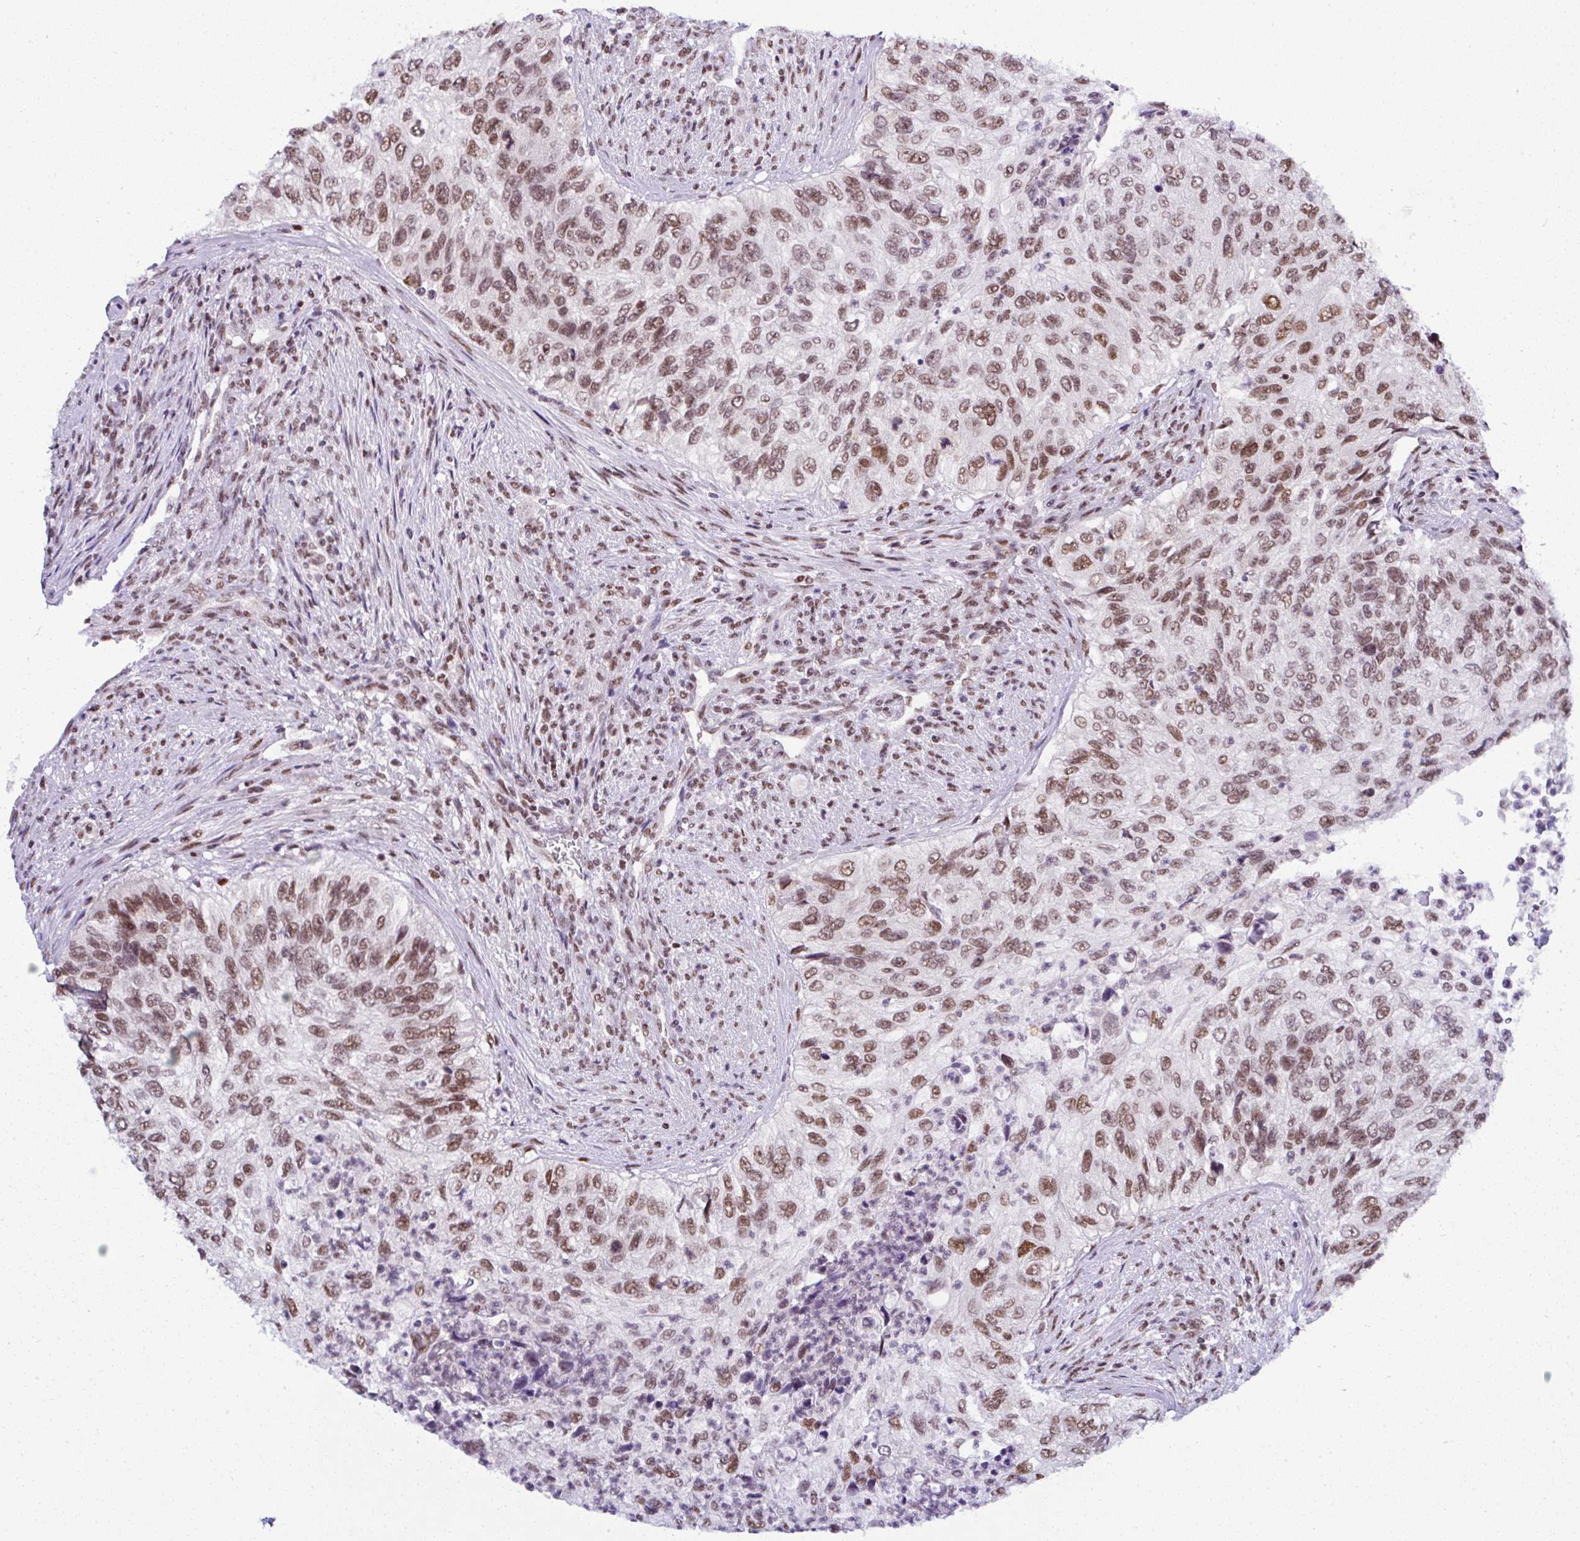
{"staining": {"intensity": "moderate", "quantity": ">75%", "location": "nuclear"}, "tissue": "urothelial cancer", "cell_type": "Tumor cells", "image_type": "cancer", "snomed": [{"axis": "morphology", "description": "Urothelial carcinoma, High grade"}, {"axis": "topography", "description": "Urinary bladder"}], "caption": "About >75% of tumor cells in urothelial cancer demonstrate moderate nuclear protein expression as visualized by brown immunohistochemical staining.", "gene": "DR1", "patient": {"sex": "female", "age": 60}}